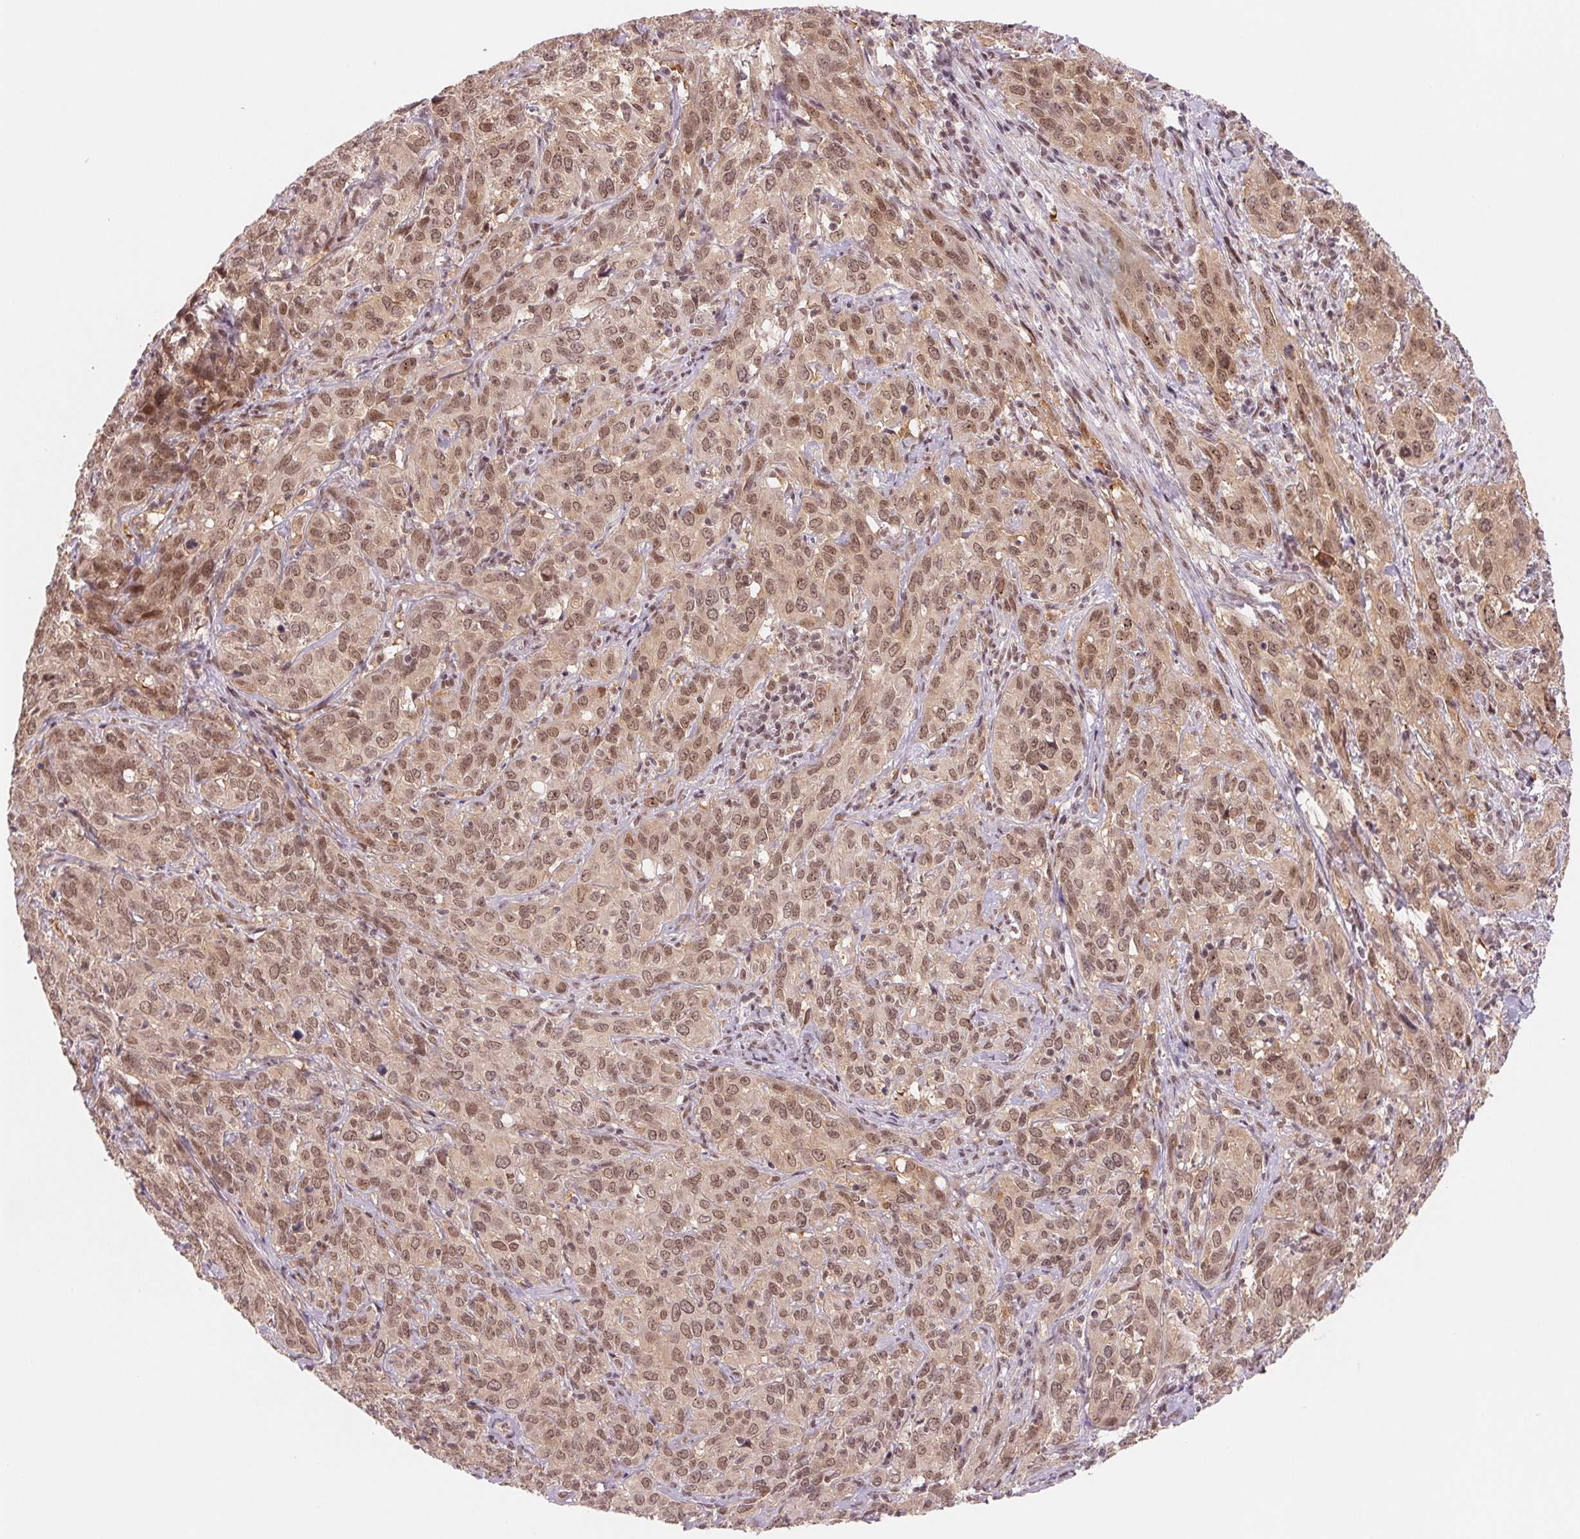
{"staining": {"intensity": "moderate", "quantity": ">75%", "location": "cytoplasmic/membranous,nuclear"}, "tissue": "cervical cancer", "cell_type": "Tumor cells", "image_type": "cancer", "snomed": [{"axis": "morphology", "description": "Squamous cell carcinoma, NOS"}, {"axis": "topography", "description": "Cervix"}], "caption": "A photomicrograph showing moderate cytoplasmic/membranous and nuclear staining in approximately >75% of tumor cells in squamous cell carcinoma (cervical), as visualized by brown immunohistochemical staining.", "gene": "DNAJB6", "patient": {"sex": "female", "age": 51}}